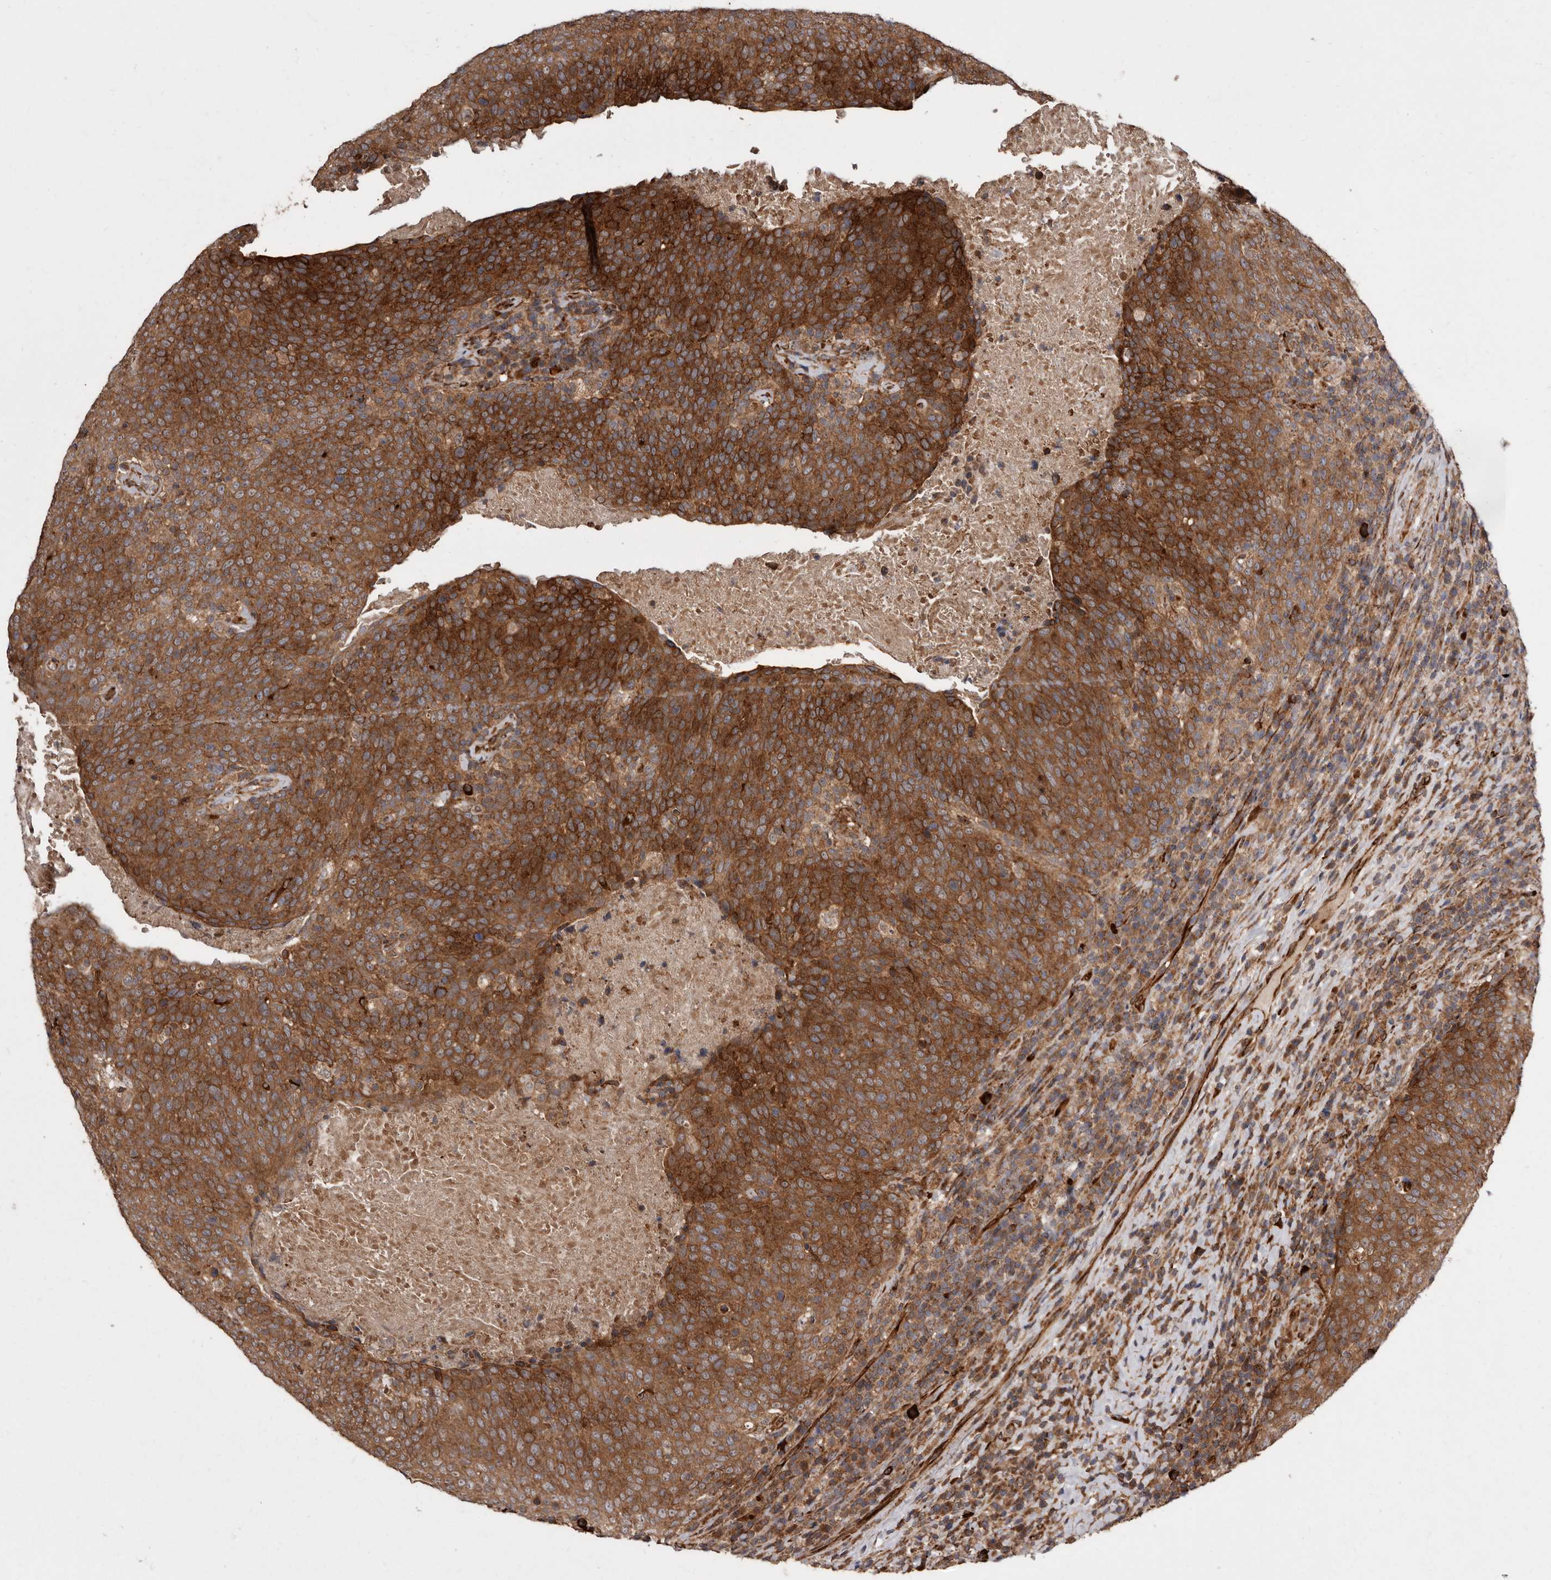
{"staining": {"intensity": "strong", "quantity": ">75%", "location": "cytoplasmic/membranous"}, "tissue": "head and neck cancer", "cell_type": "Tumor cells", "image_type": "cancer", "snomed": [{"axis": "morphology", "description": "Squamous cell carcinoma, NOS"}, {"axis": "morphology", "description": "Squamous cell carcinoma, metastatic, NOS"}, {"axis": "topography", "description": "Lymph node"}, {"axis": "topography", "description": "Head-Neck"}], "caption": "This is an image of immunohistochemistry (IHC) staining of head and neck cancer (squamous cell carcinoma), which shows strong expression in the cytoplasmic/membranous of tumor cells.", "gene": "FLAD1", "patient": {"sex": "male", "age": 62}}